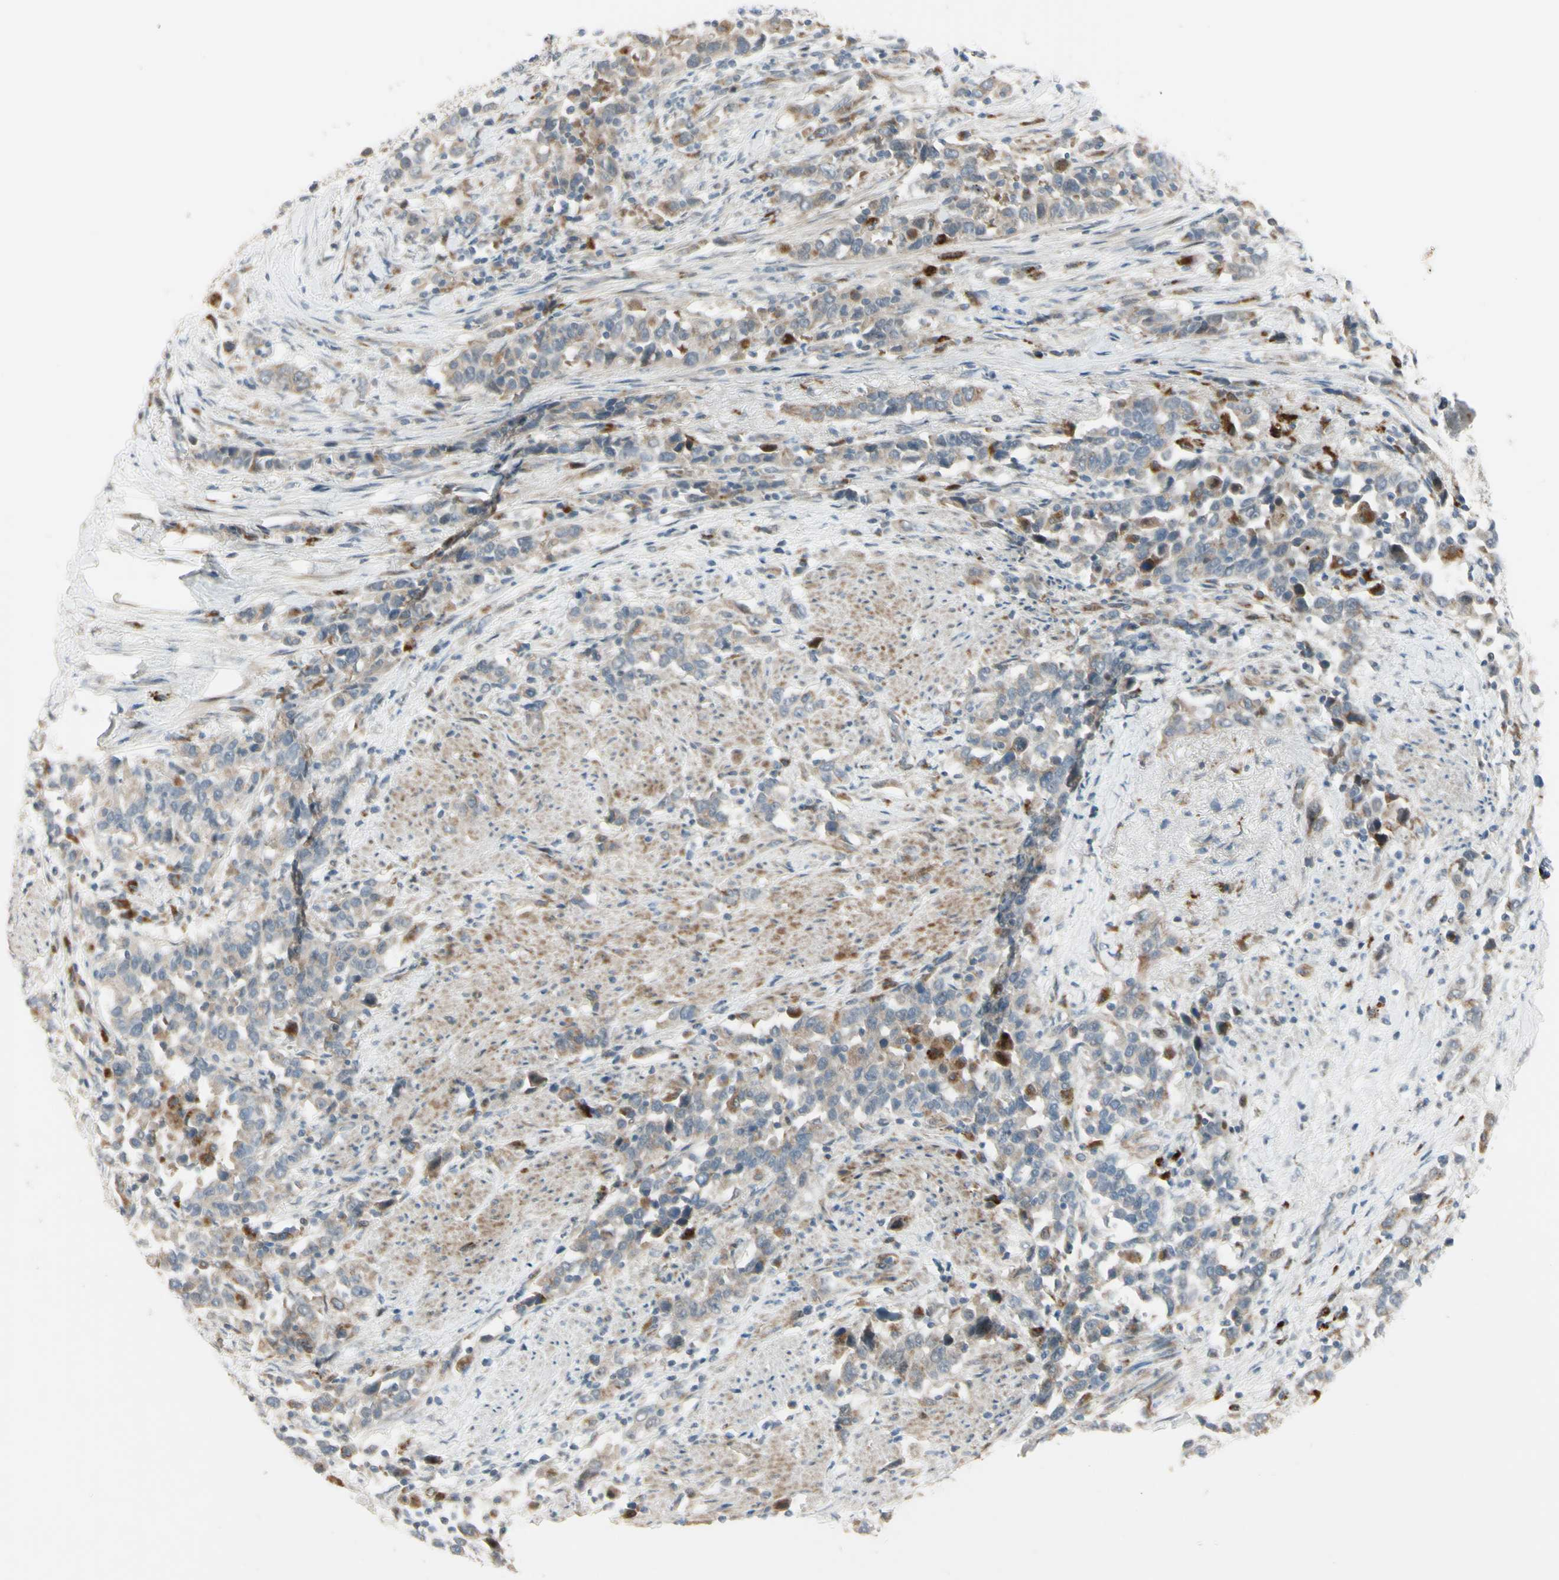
{"staining": {"intensity": "weak", "quantity": "25%-75%", "location": "cytoplasmic/membranous"}, "tissue": "urothelial cancer", "cell_type": "Tumor cells", "image_type": "cancer", "snomed": [{"axis": "morphology", "description": "Urothelial carcinoma, High grade"}, {"axis": "topography", "description": "Urinary bladder"}], "caption": "IHC staining of urothelial cancer, which demonstrates low levels of weak cytoplasmic/membranous expression in approximately 25%-75% of tumor cells indicating weak cytoplasmic/membranous protein positivity. The staining was performed using DAB (brown) for protein detection and nuclei were counterstained in hematoxylin (blue).", "gene": "NDFIP1", "patient": {"sex": "male", "age": 61}}